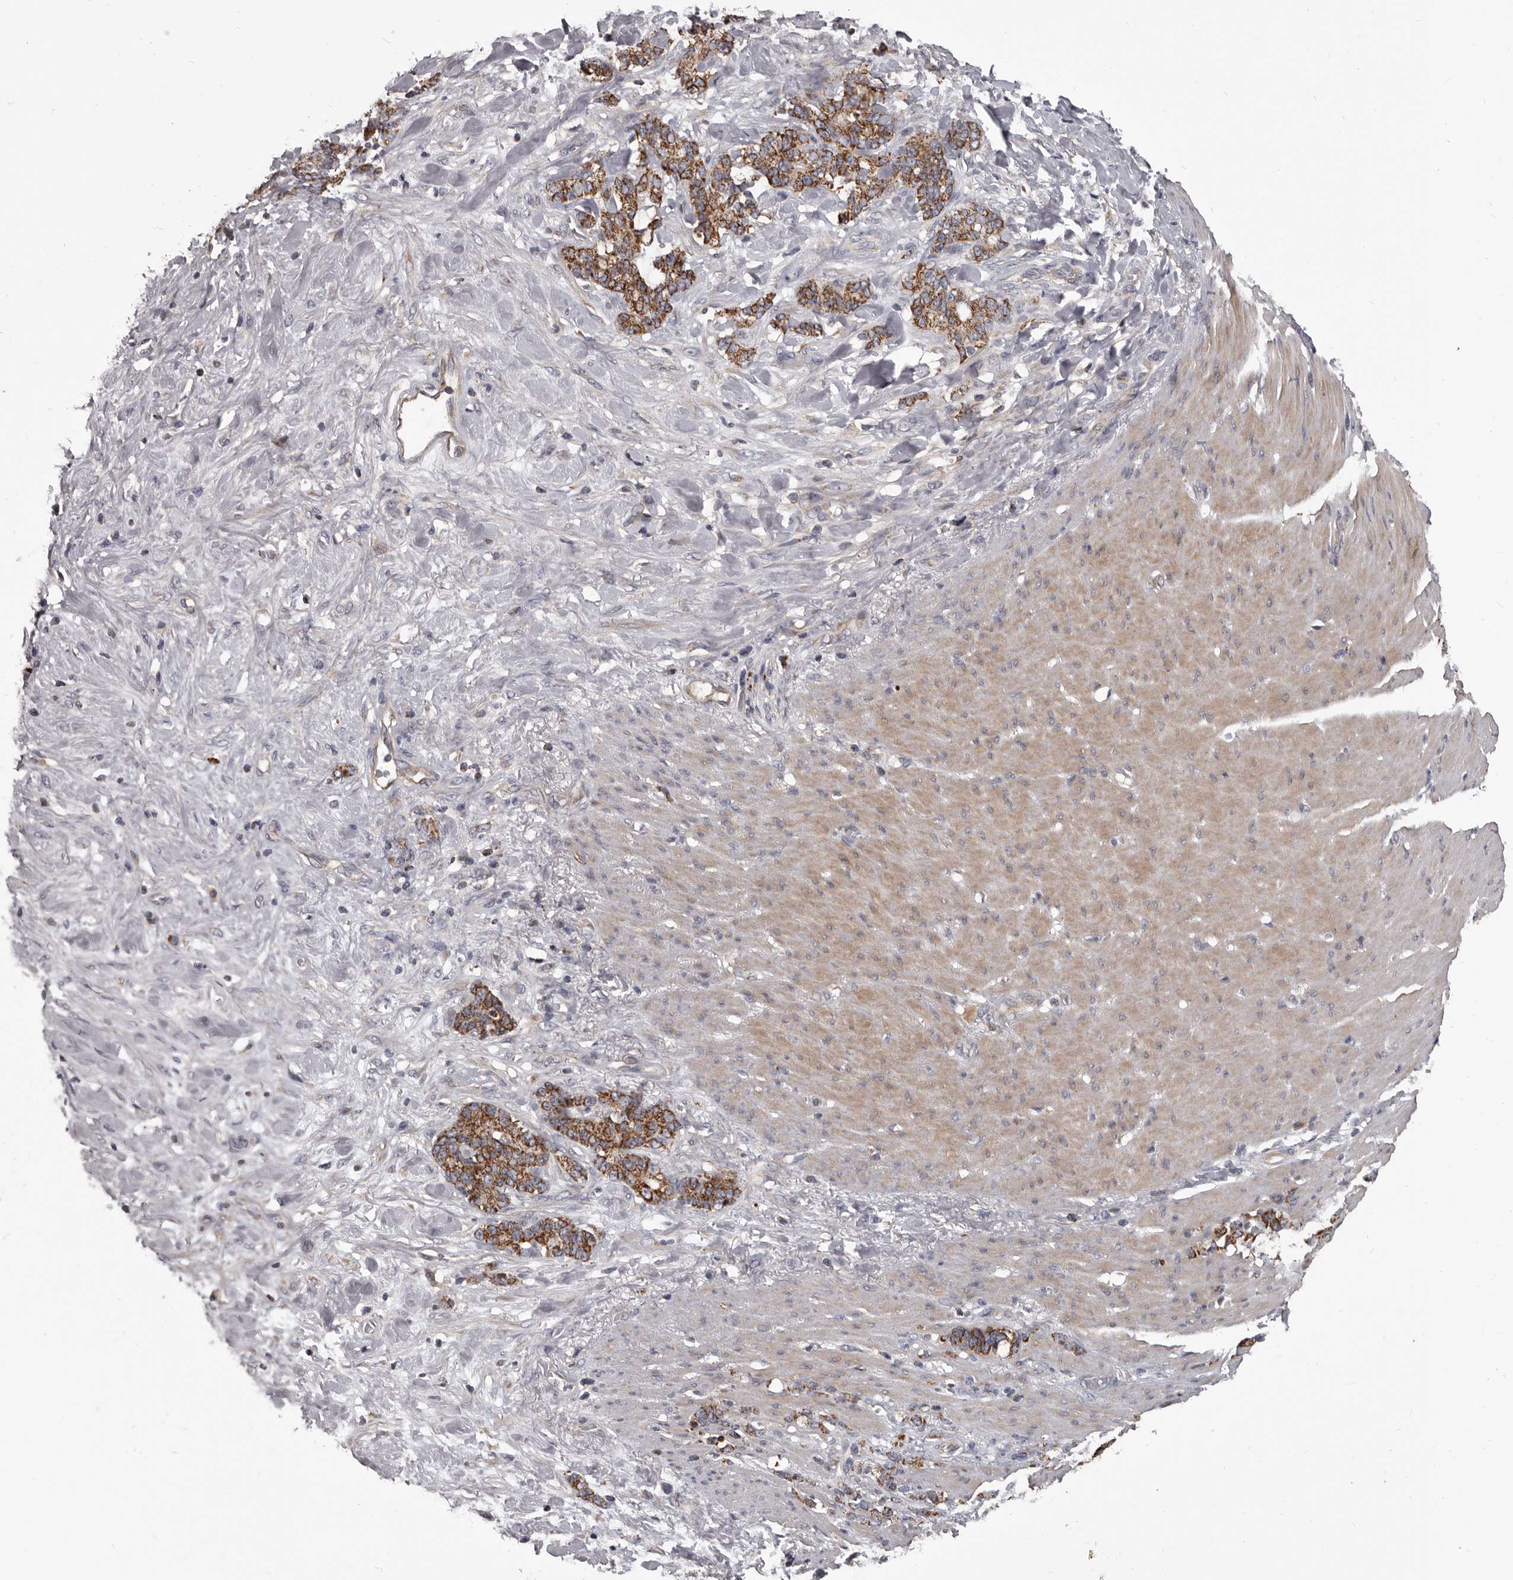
{"staining": {"intensity": "strong", "quantity": ">75%", "location": "cytoplasmic/membranous"}, "tissue": "stomach cancer", "cell_type": "Tumor cells", "image_type": "cancer", "snomed": [{"axis": "morphology", "description": "Adenocarcinoma, NOS"}, {"axis": "topography", "description": "Stomach, lower"}], "caption": "Protein expression by immunohistochemistry reveals strong cytoplasmic/membranous staining in about >75% of tumor cells in stomach cancer.", "gene": "ALDH5A1", "patient": {"sex": "male", "age": 88}}